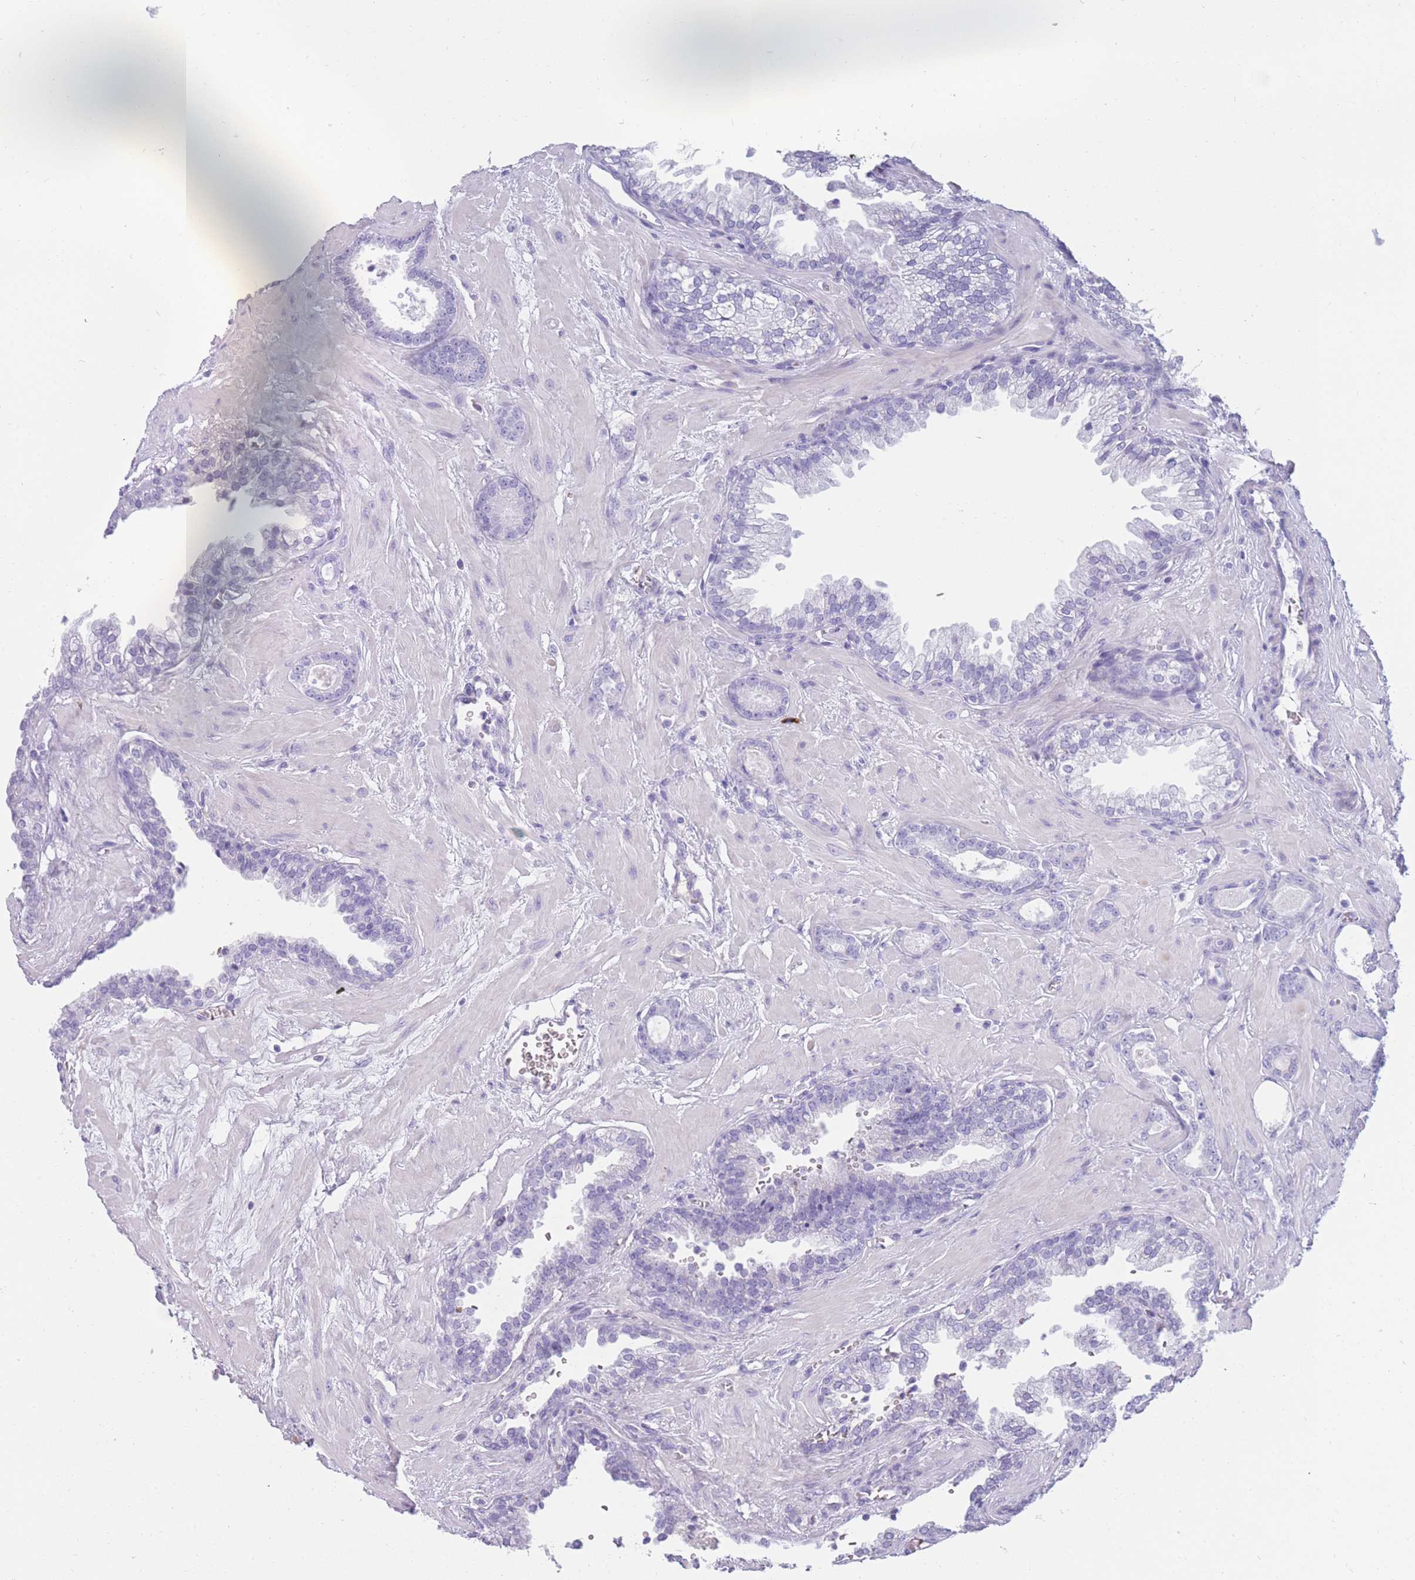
{"staining": {"intensity": "negative", "quantity": "none", "location": "none"}, "tissue": "prostate cancer", "cell_type": "Tumor cells", "image_type": "cancer", "snomed": [{"axis": "morphology", "description": "Adenocarcinoma, Low grade"}, {"axis": "topography", "description": "Prostate"}], "caption": "This is an immunohistochemistry (IHC) histopathology image of prostate cancer. There is no positivity in tumor cells.", "gene": "TNFSF11", "patient": {"sex": "male", "age": 60}}